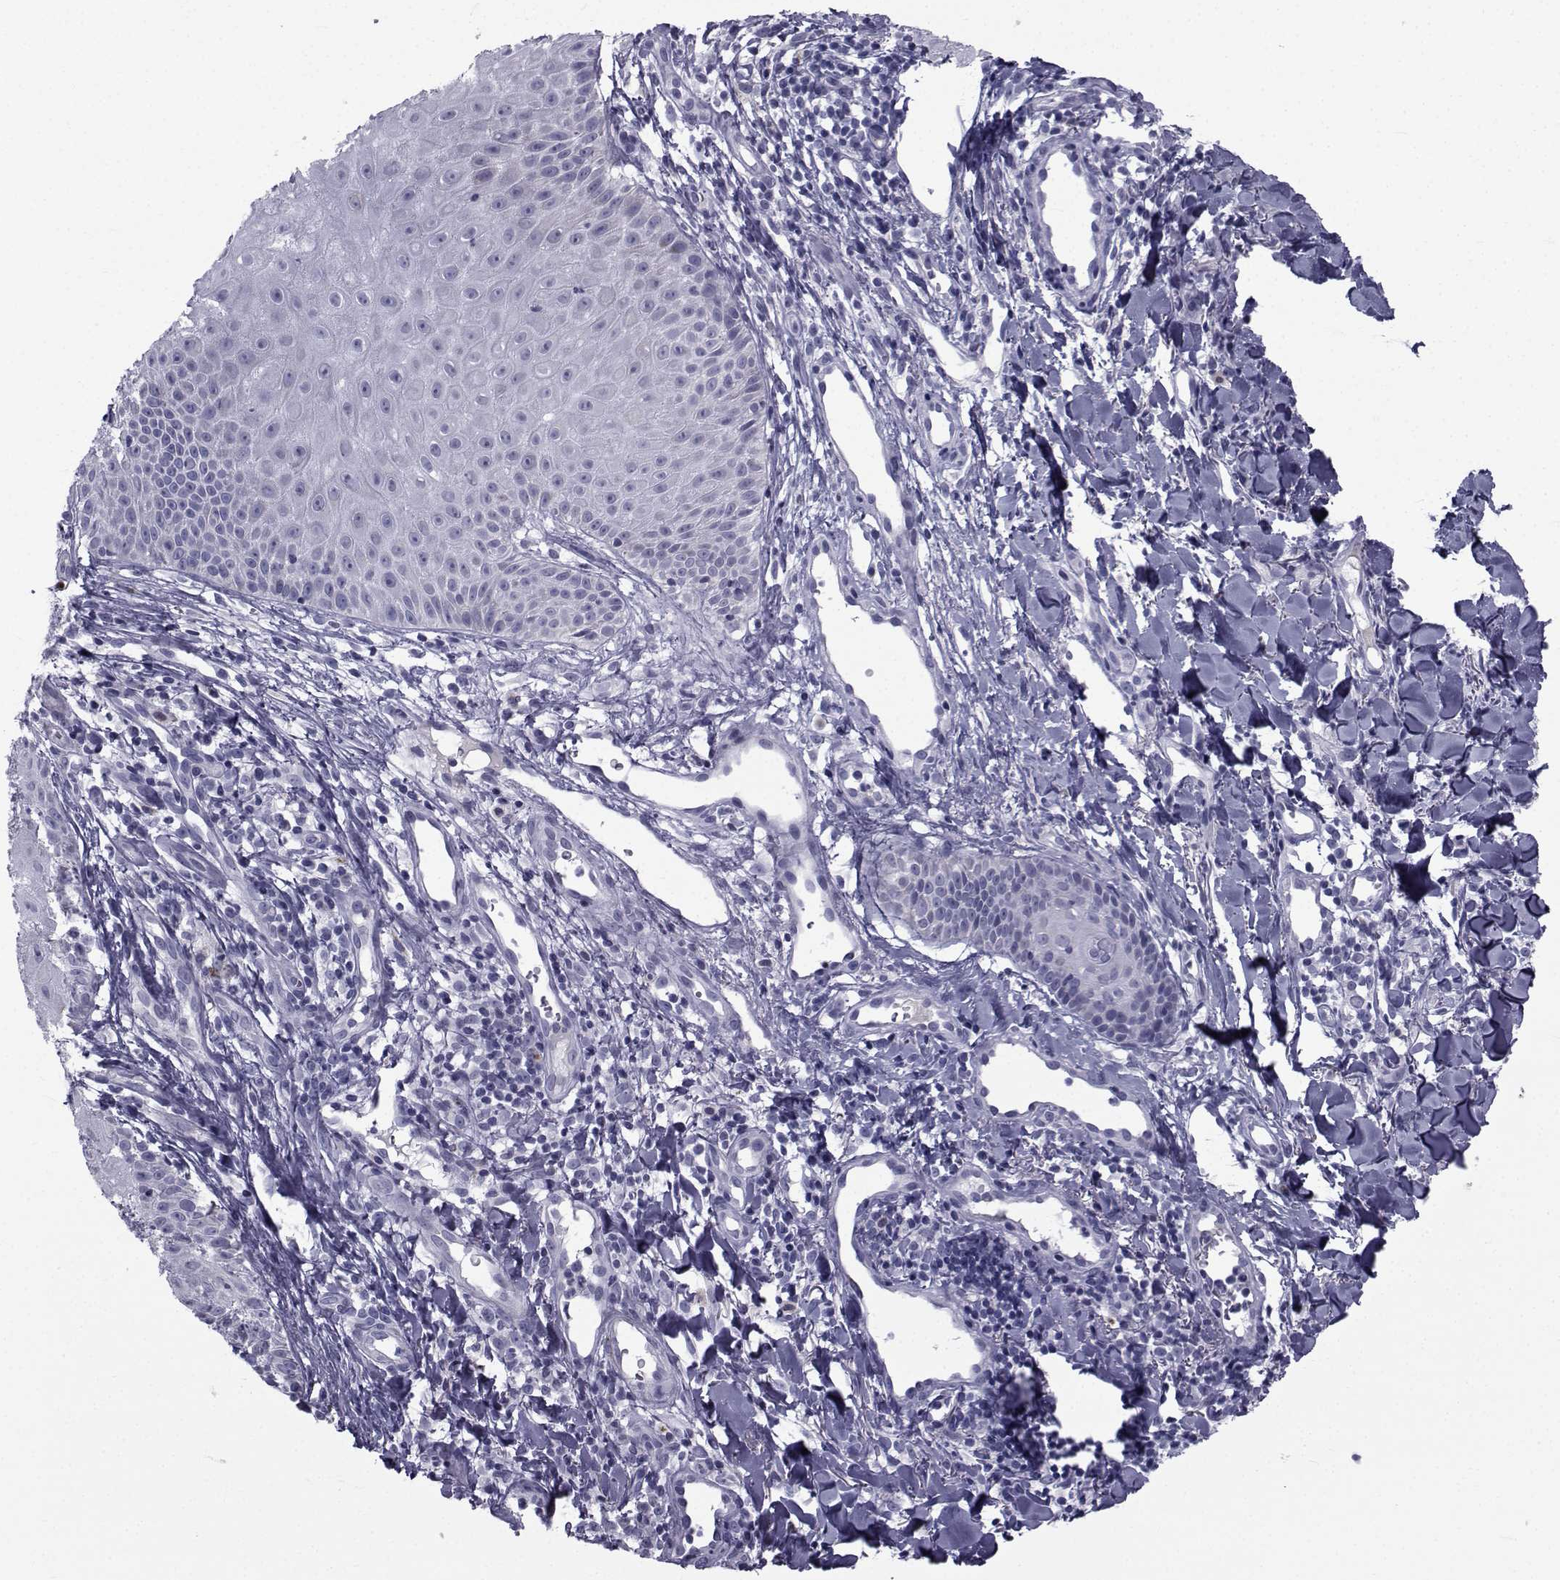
{"staining": {"intensity": "negative", "quantity": "none", "location": "none"}, "tissue": "melanoma", "cell_type": "Tumor cells", "image_type": "cancer", "snomed": [{"axis": "morphology", "description": "Malignant melanoma, NOS"}, {"axis": "topography", "description": "Skin"}], "caption": "This is an immunohistochemistry photomicrograph of human melanoma. There is no expression in tumor cells.", "gene": "FDXR", "patient": {"sex": "male", "age": 67}}